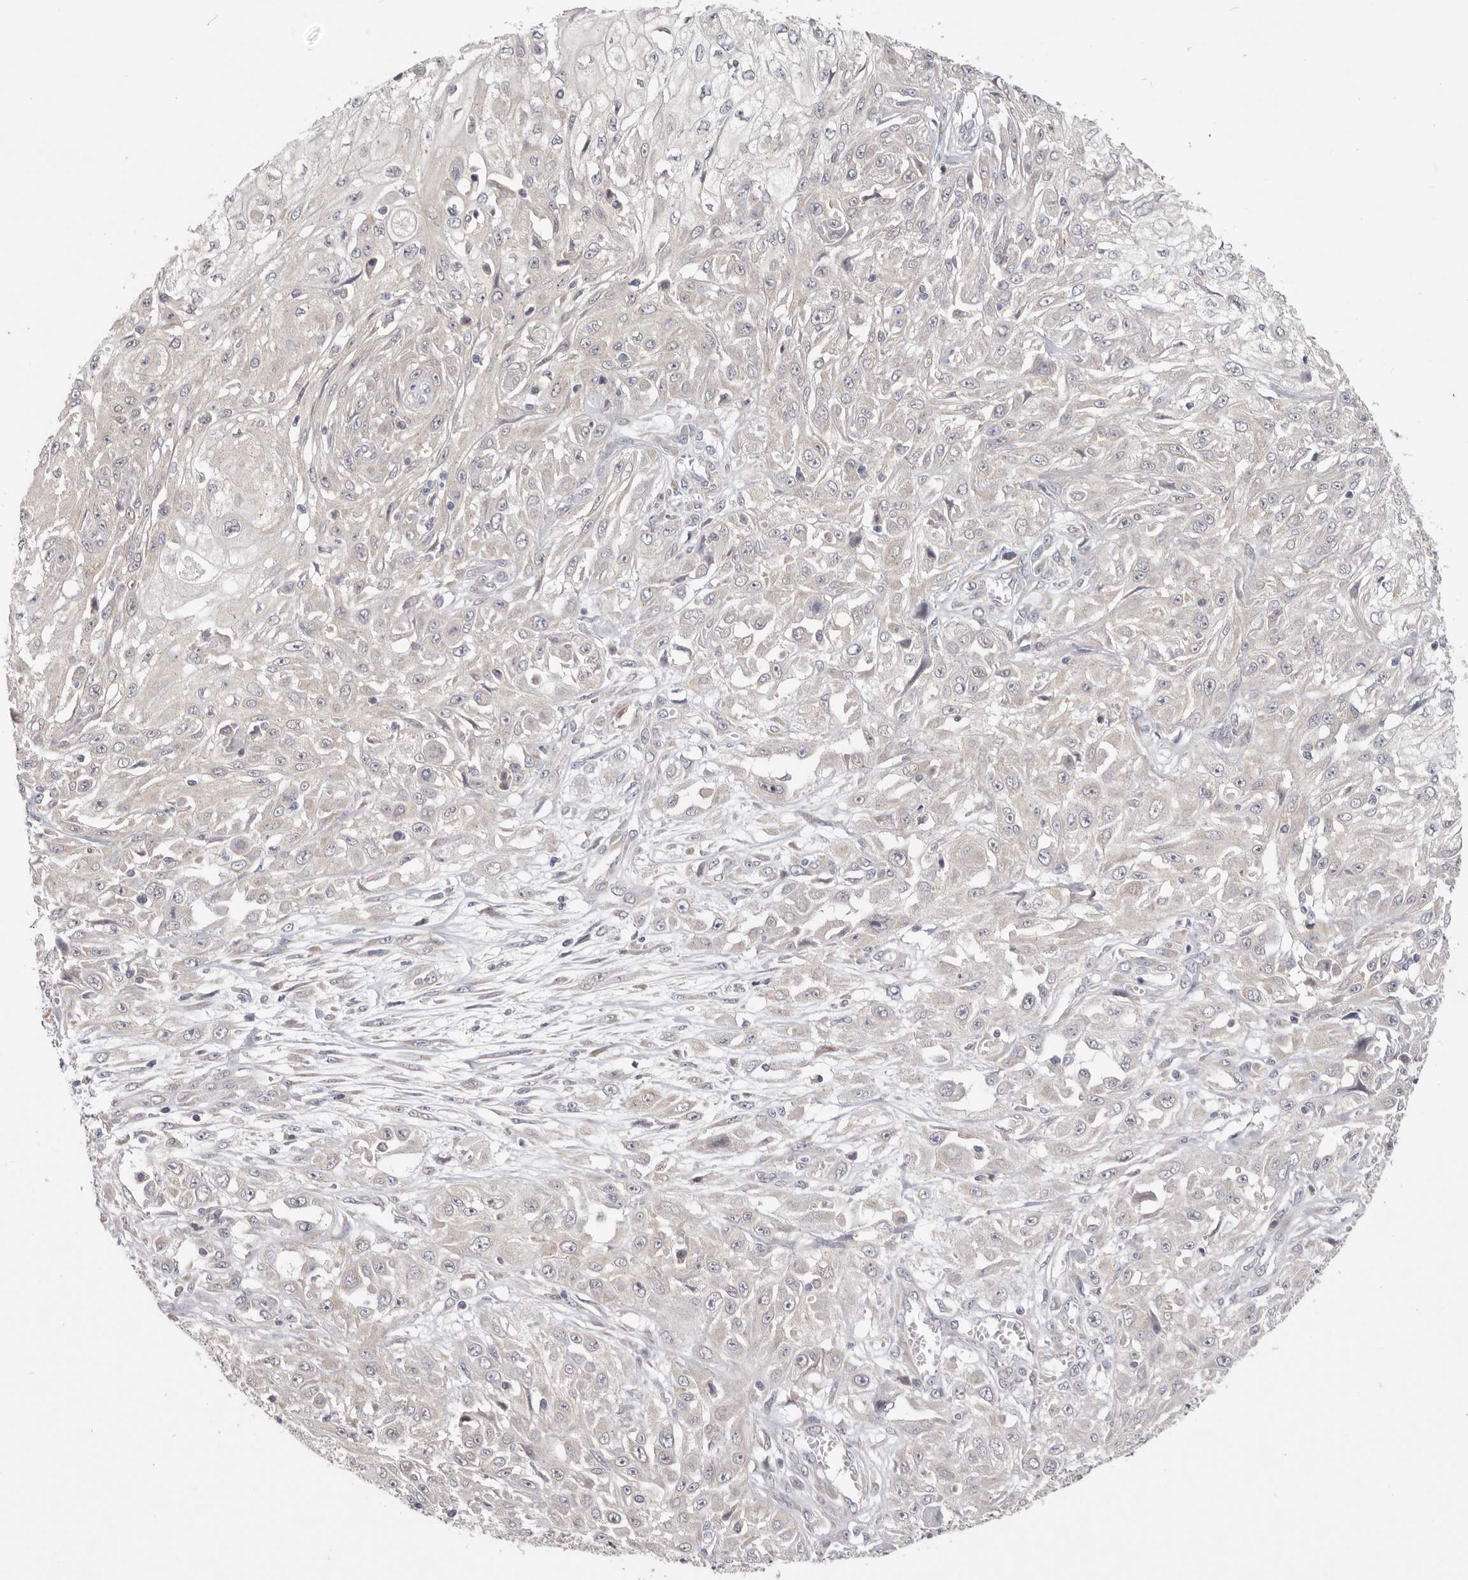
{"staining": {"intensity": "negative", "quantity": "none", "location": "none"}, "tissue": "skin cancer", "cell_type": "Tumor cells", "image_type": "cancer", "snomed": [{"axis": "morphology", "description": "Squamous cell carcinoma, NOS"}, {"axis": "morphology", "description": "Squamous cell carcinoma, metastatic, NOS"}, {"axis": "topography", "description": "Skin"}, {"axis": "topography", "description": "Lymph node"}], "caption": "Immunohistochemistry (IHC) histopathology image of neoplastic tissue: metastatic squamous cell carcinoma (skin) stained with DAB (3,3'-diaminobenzidine) demonstrates no significant protein positivity in tumor cells.", "gene": "WDR77", "patient": {"sex": "male", "age": 75}}